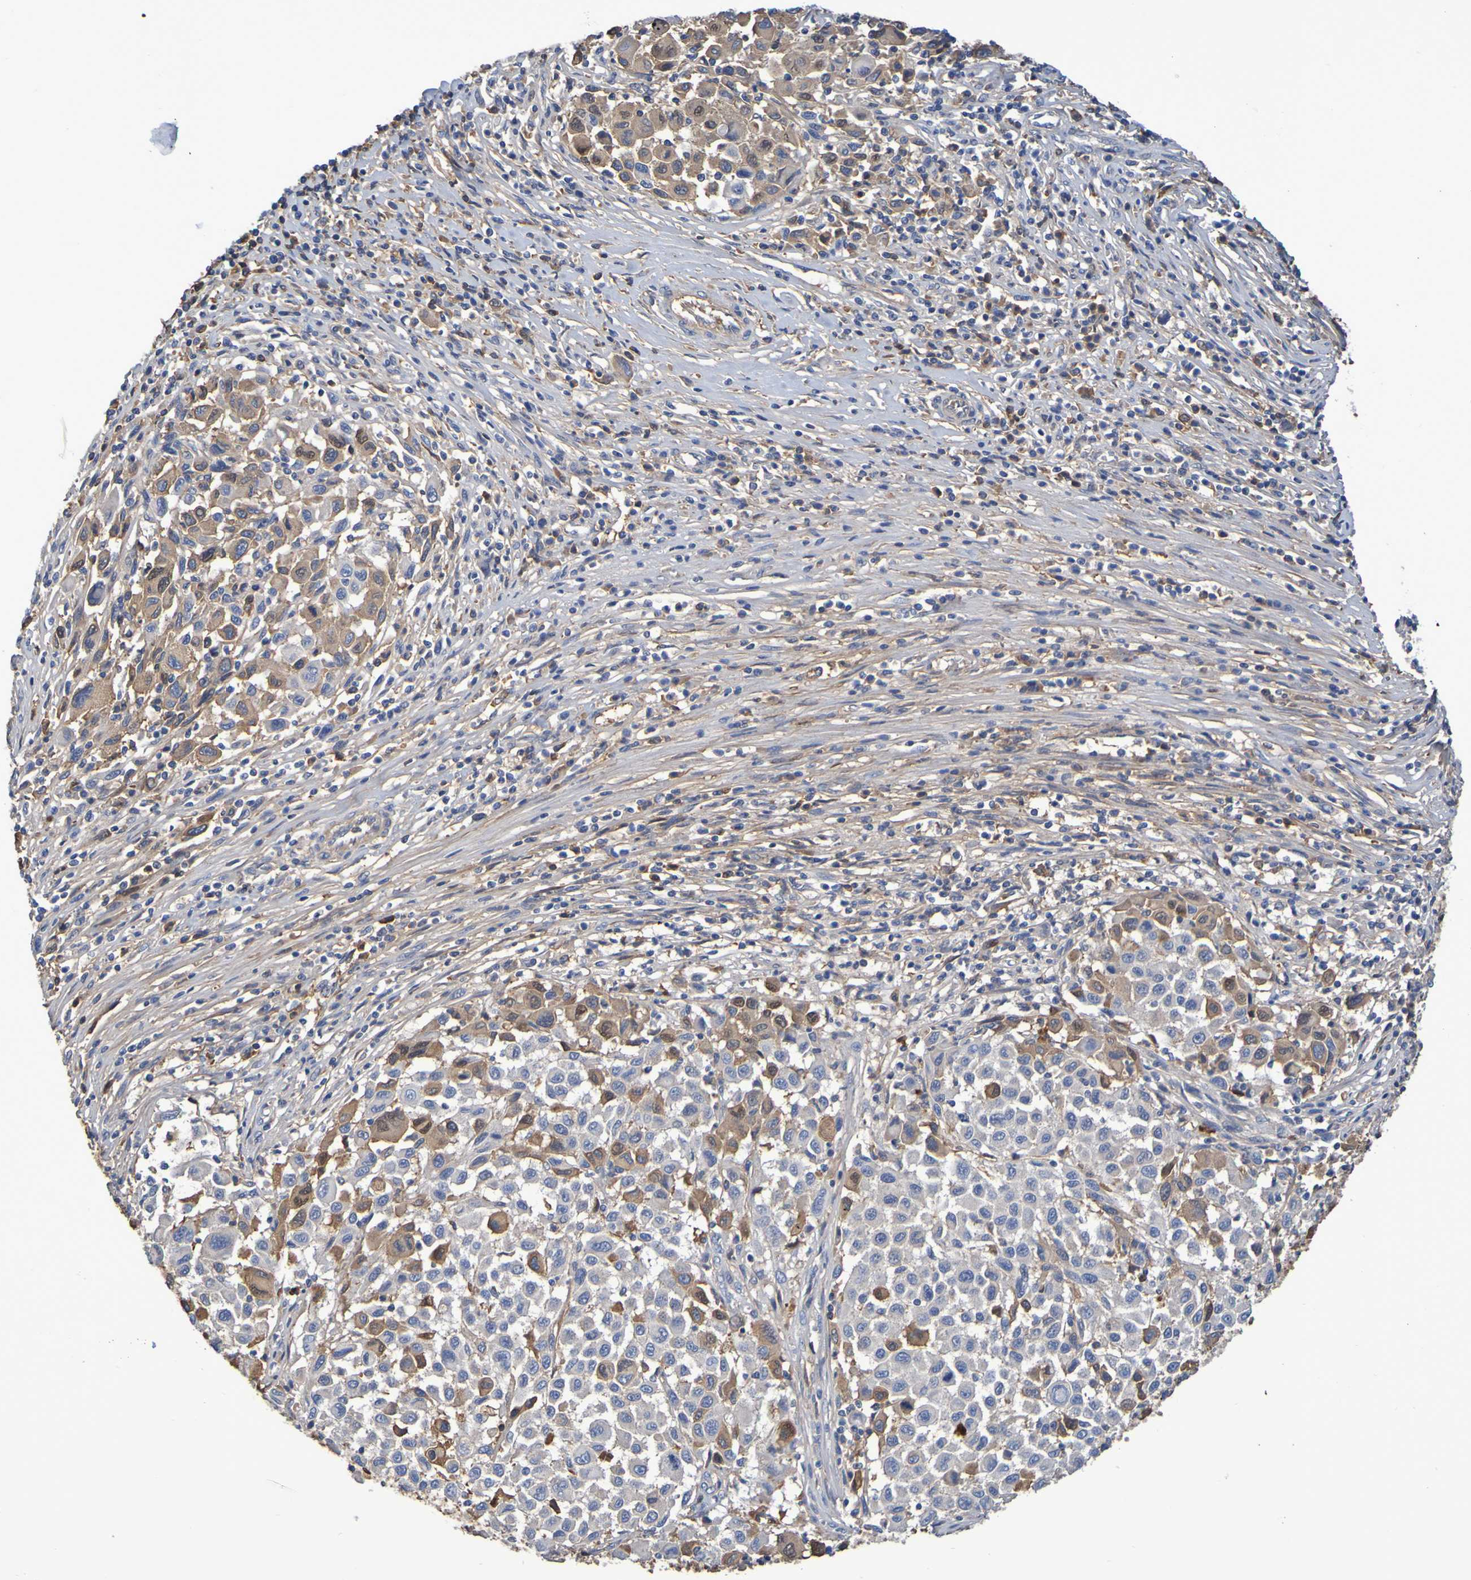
{"staining": {"intensity": "moderate", "quantity": "25%-75%", "location": "cytoplasmic/membranous"}, "tissue": "melanoma", "cell_type": "Tumor cells", "image_type": "cancer", "snomed": [{"axis": "morphology", "description": "Malignant melanoma, Metastatic site"}, {"axis": "topography", "description": "Lymph node"}], "caption": "Immunohistochemistry (IHC) of malignant melanoma (metastatic site) displays medium levels of moderate cytoplasmic/membranous positivity in about 25%-75% of tumor cells.", "gene": "GAB3", "patient": {"sex": "male", "age": 61}}